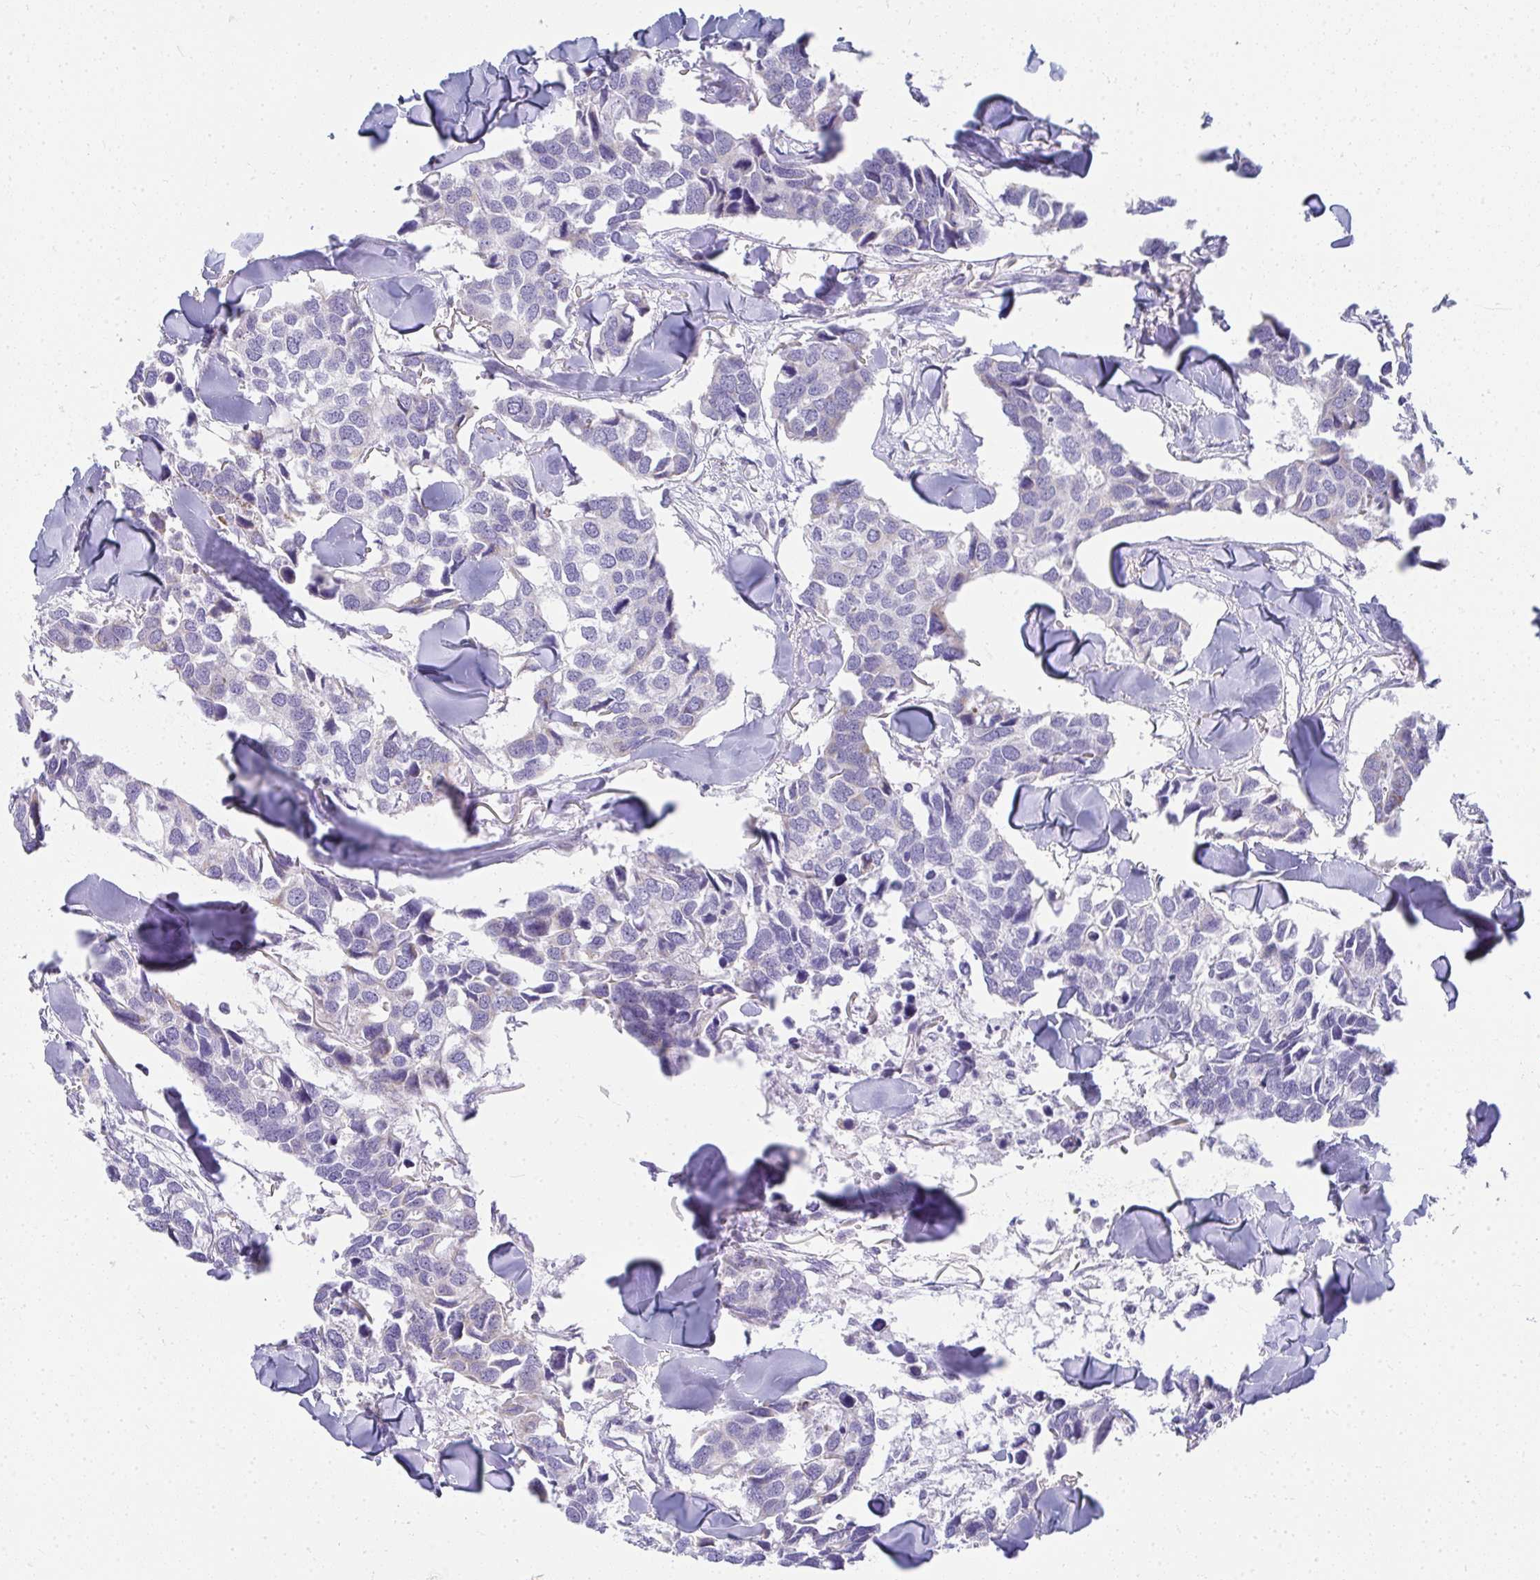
{"staining": {"intensity": "negative", "quantity": "none", "location": "none"}, "tissue": "breast cancer", "cell_type": "Tumor cells", "image_type": "cancer", "snomed": [{"axis": "morphology", "description": "Duct carcinoma"}, {"axis": "topography", "description": "Breast"}], "caption": "This is an immunohistochemistry histopathology image of human breast cancer. There is no positivity in tumor cells.", "gene": "SLC6A1", "patient": {"sex": "female", "age": 83}}